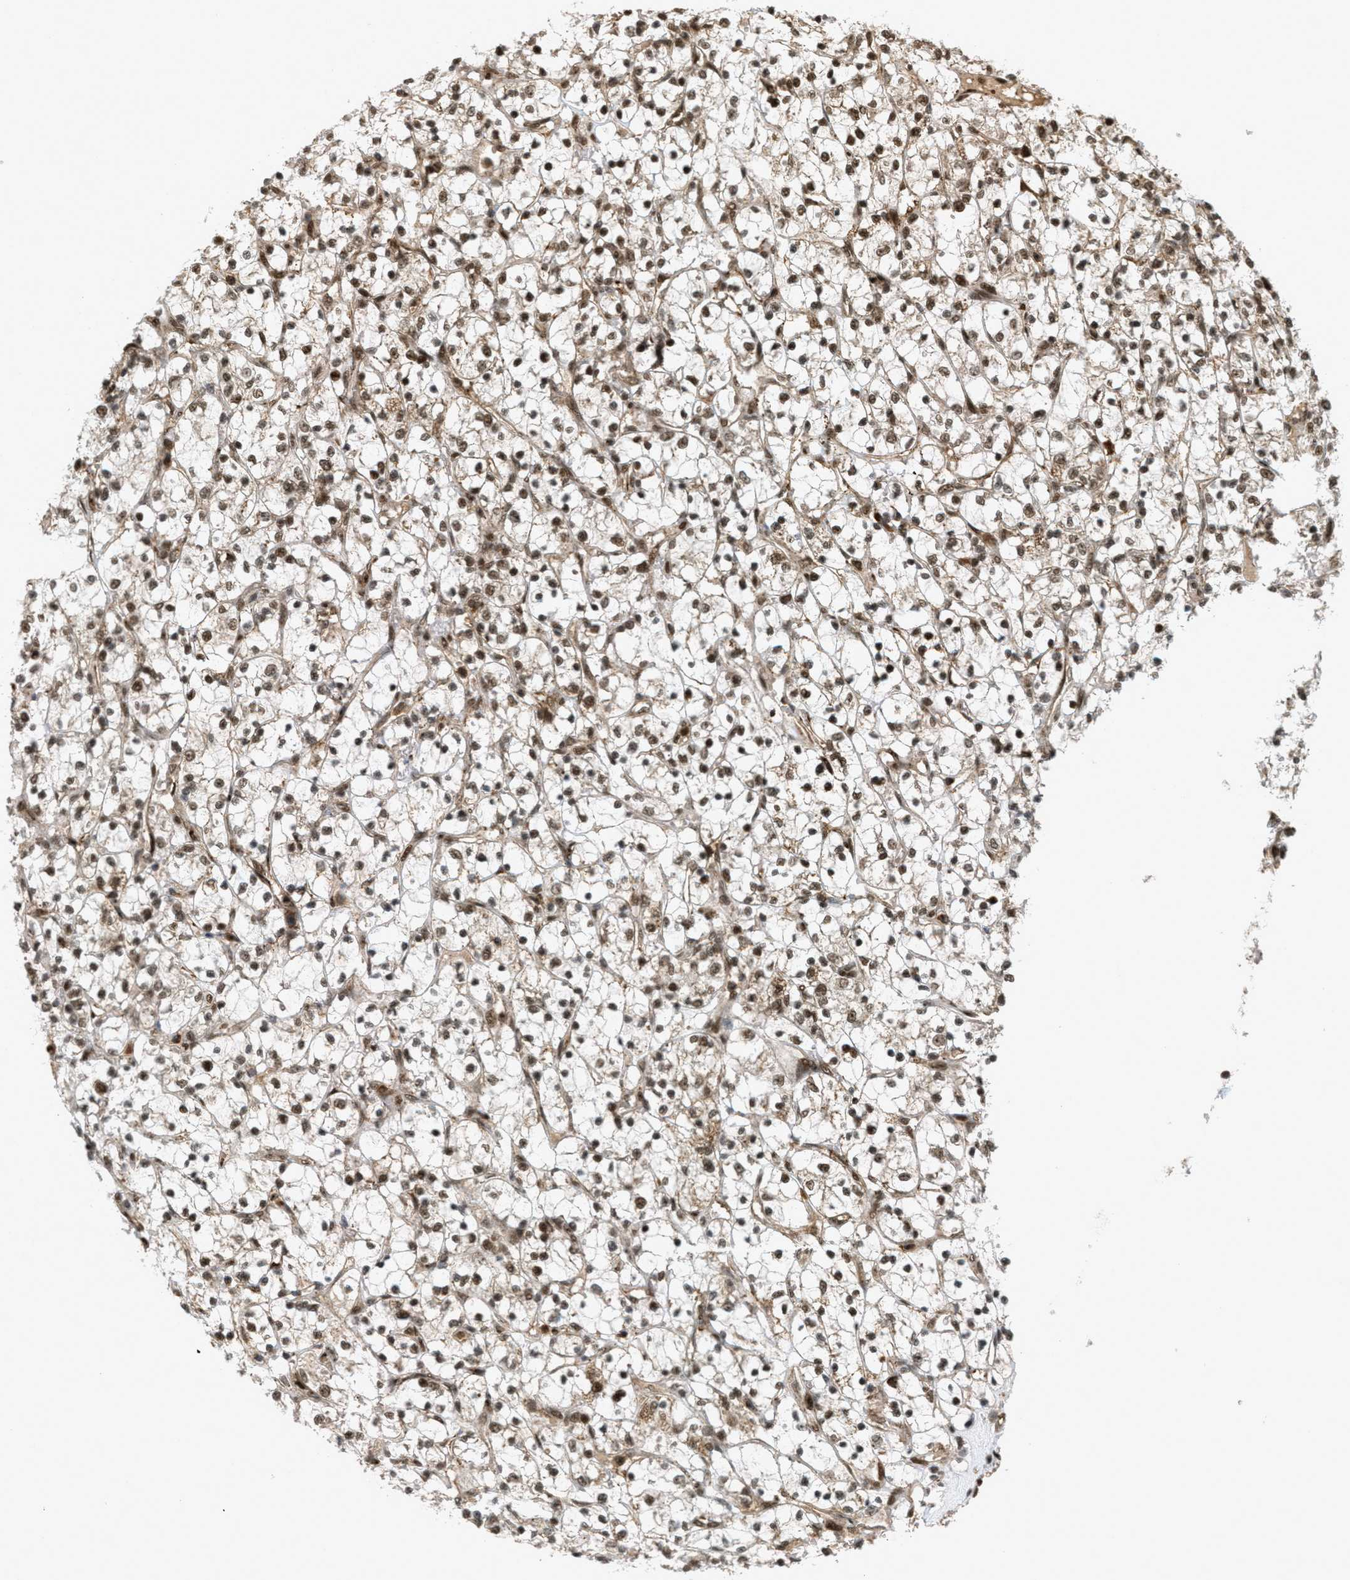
{"staining": {"intensity": "moderate", "quantity": ">75%", "location": "cytoplasmic/membranous,nuclear"}, "tissue": "renal cancer", "cell_type": "Tumor cells", "image_type": "cancer", "snomed": [{"axis": "morphology", "description": "Adenocarcinoma, NOS"}, {"axis": "topography", "description": "Kidney"}], "caption": "Immunohistochemistry (IHC) micrograph of human renal adenocarcinoma stained for a protein (brown), which reveals medium levels of moderate cytoplasmic/membranous and nuclear positivity in about >75% of tumor cells.", "gene": "TLK1", "patient": {"sex": "female", "age": 69}}